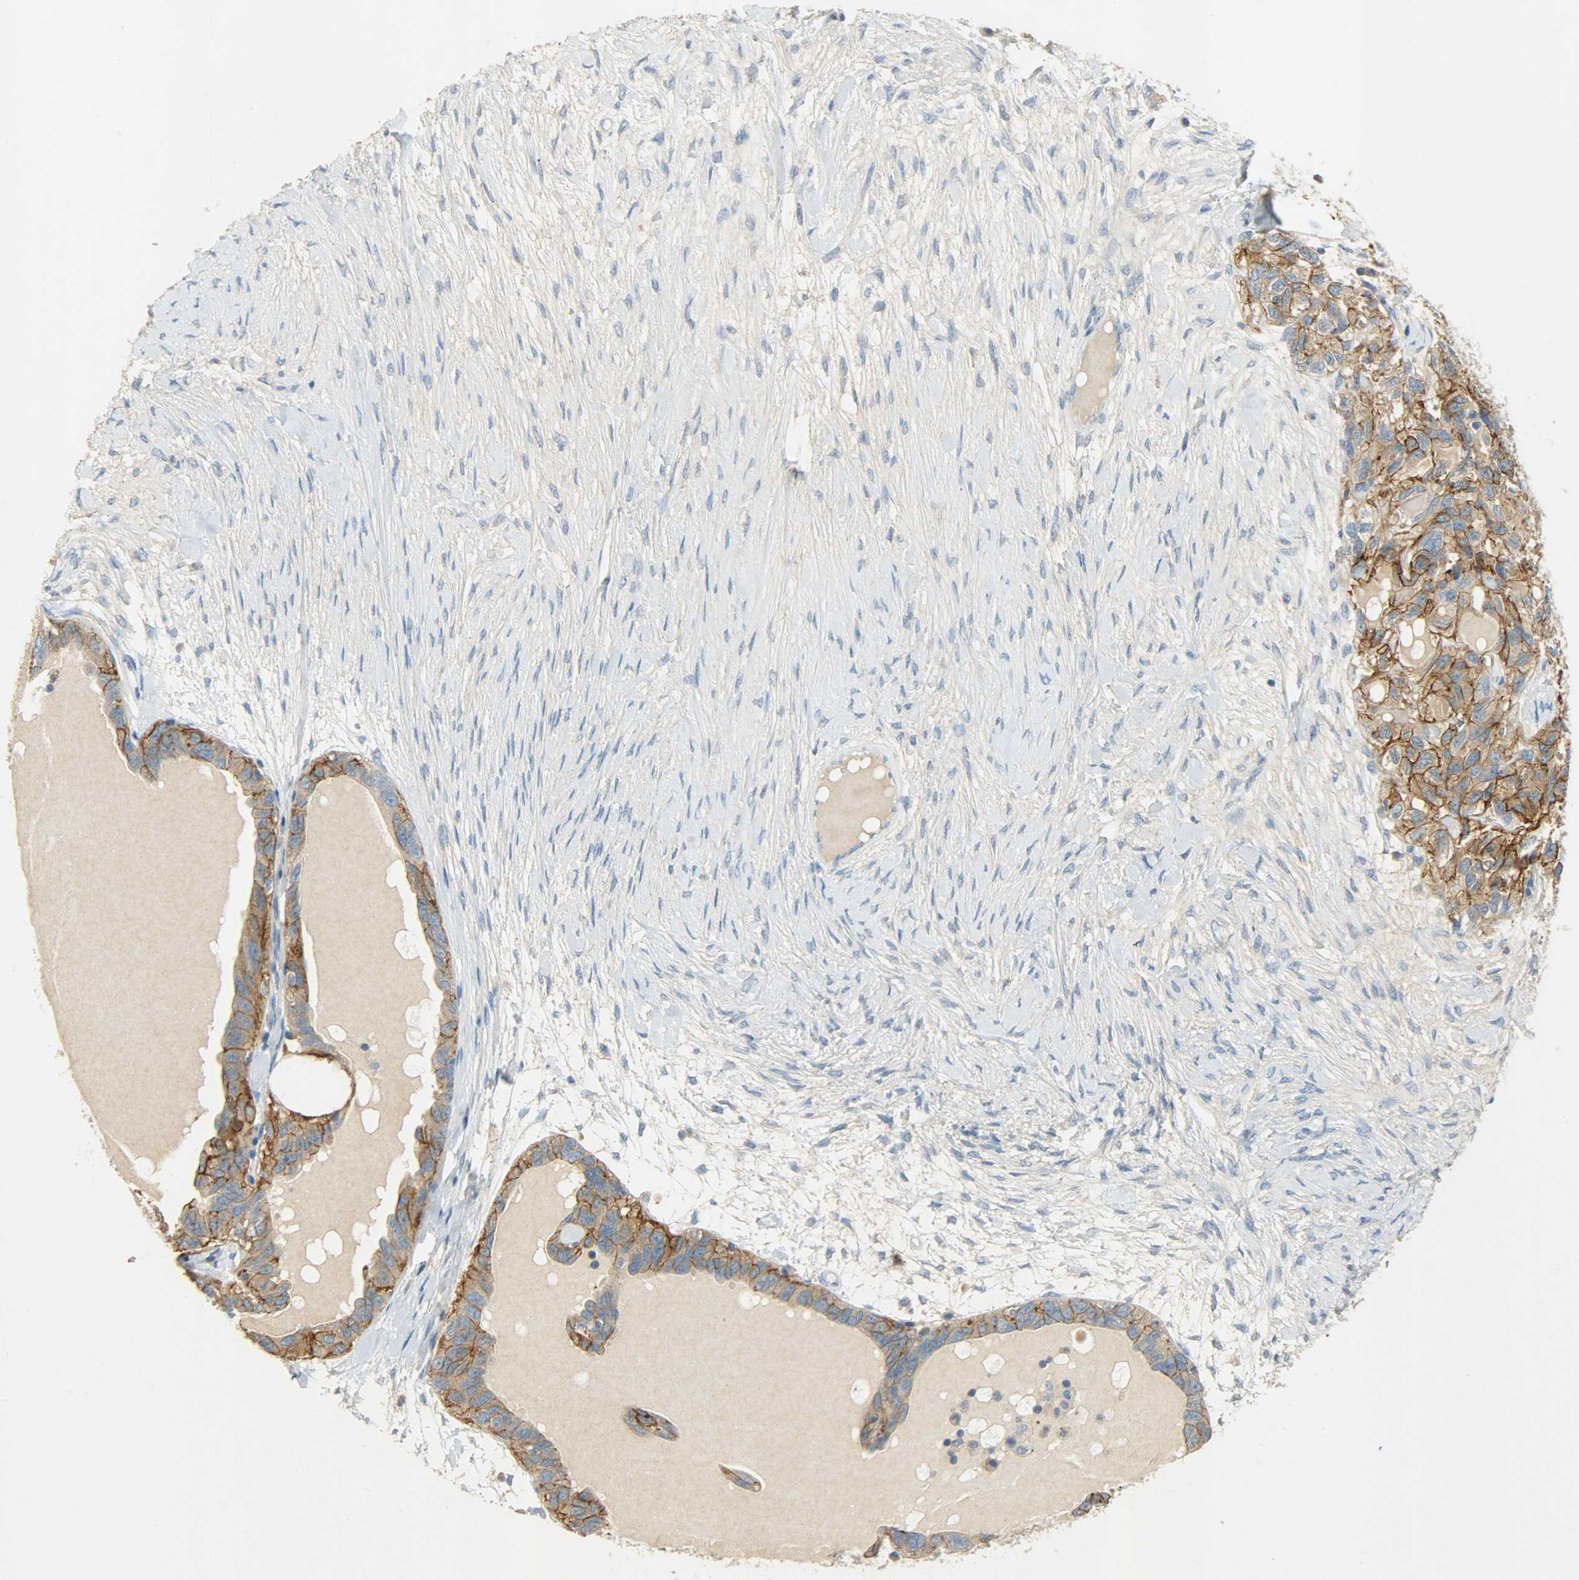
{"staining": {"intensity": "strong", "quantity": ">75%", "location": "cytoplasmic/membranous"}, "tissue": "ovarian cancer", "cell_type": "Tumor cells", "image_type": "cancer", "snomed": [{"axis": "morphology", "description": "Cystadenocarcinoma, serous, NOS"}, {"axis": "topography", "description": "Ovary"}], "caption": "A micrograph showing strong cytoplasmic/membranous staining in about >75% of tumor cells in ovarian cancer, as visualized by brown immunohistochemical staining.", "gene": "DSG2", "patient": {"sex": "female", "age": 82}}